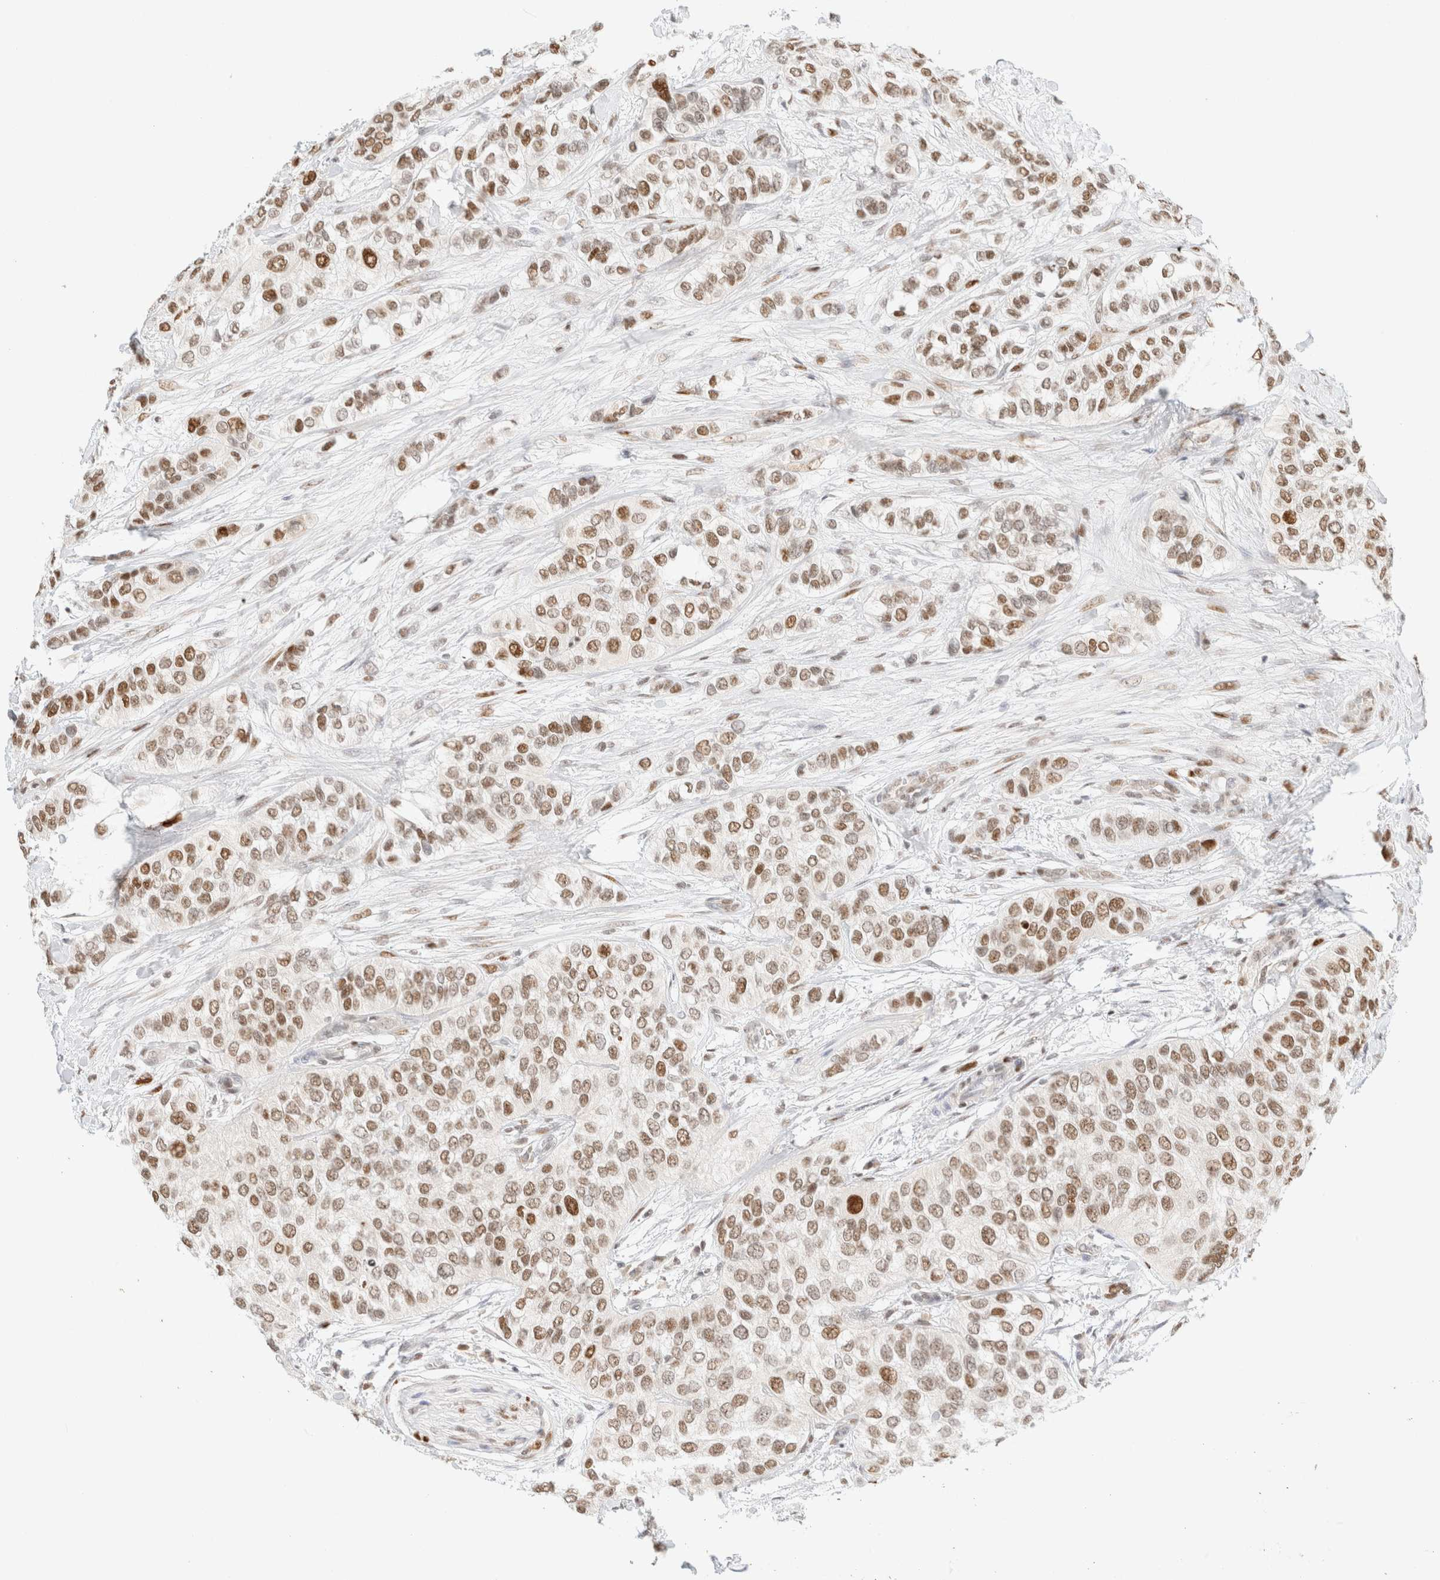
{"staining": {"intensity": "moderate", "quantity": ">75%", "location": "nuclear"}, "tissue": "urothelial cancer", "cell_type": "Tumor cells", "image_type": "cancer", "snomed": [{"axis": "morphology", "description": "Urothelial carcinoma, High grade"}, {"axis": "topography", "description": "Urinary bladder"}], "caption": "Moderate nuclear staining for a protein is appreciated in about >75% of tumor cells of urothelial cancer using IHC.", "gene": "DDB2", "patient": {"sex": "female", "age": 56}}